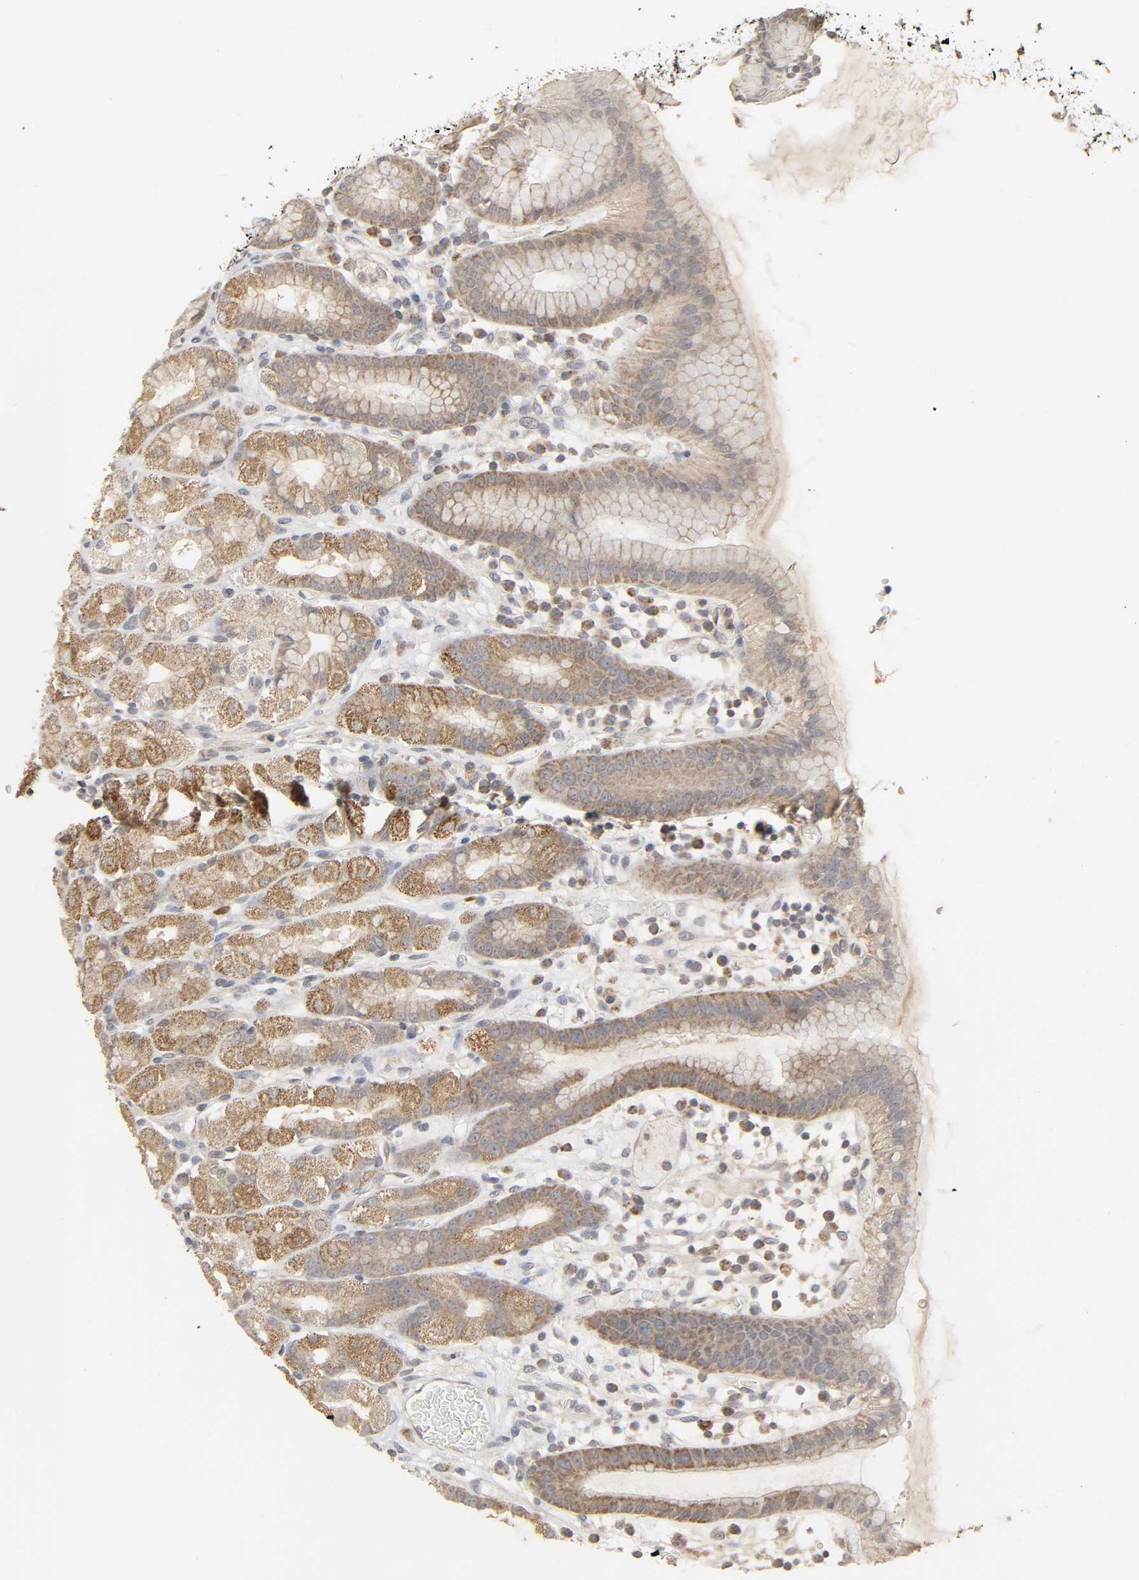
{"staining": {"intensity": "weak", "quantity": ">75%", "location": "cytoplasmic/membranous"}, "tissue": "stomach", "cell_type": "Glandular cells", "image_type": "normal", "snomed": [{"axis": "morphology", "description": "Normal tissue, NOS"}, {"axis": "topography", "description": "Stomach, upper"}], "caption": "DAB (3,3'-diaminobenzidine) immunohistochemical staining of unremarkable stomach shows weak cytoplasmic/membranous protein positivity in approximately >75% of glandular cells.", "gene": "CLEC4E", "patient": {"sex": "male", "age": 68}}